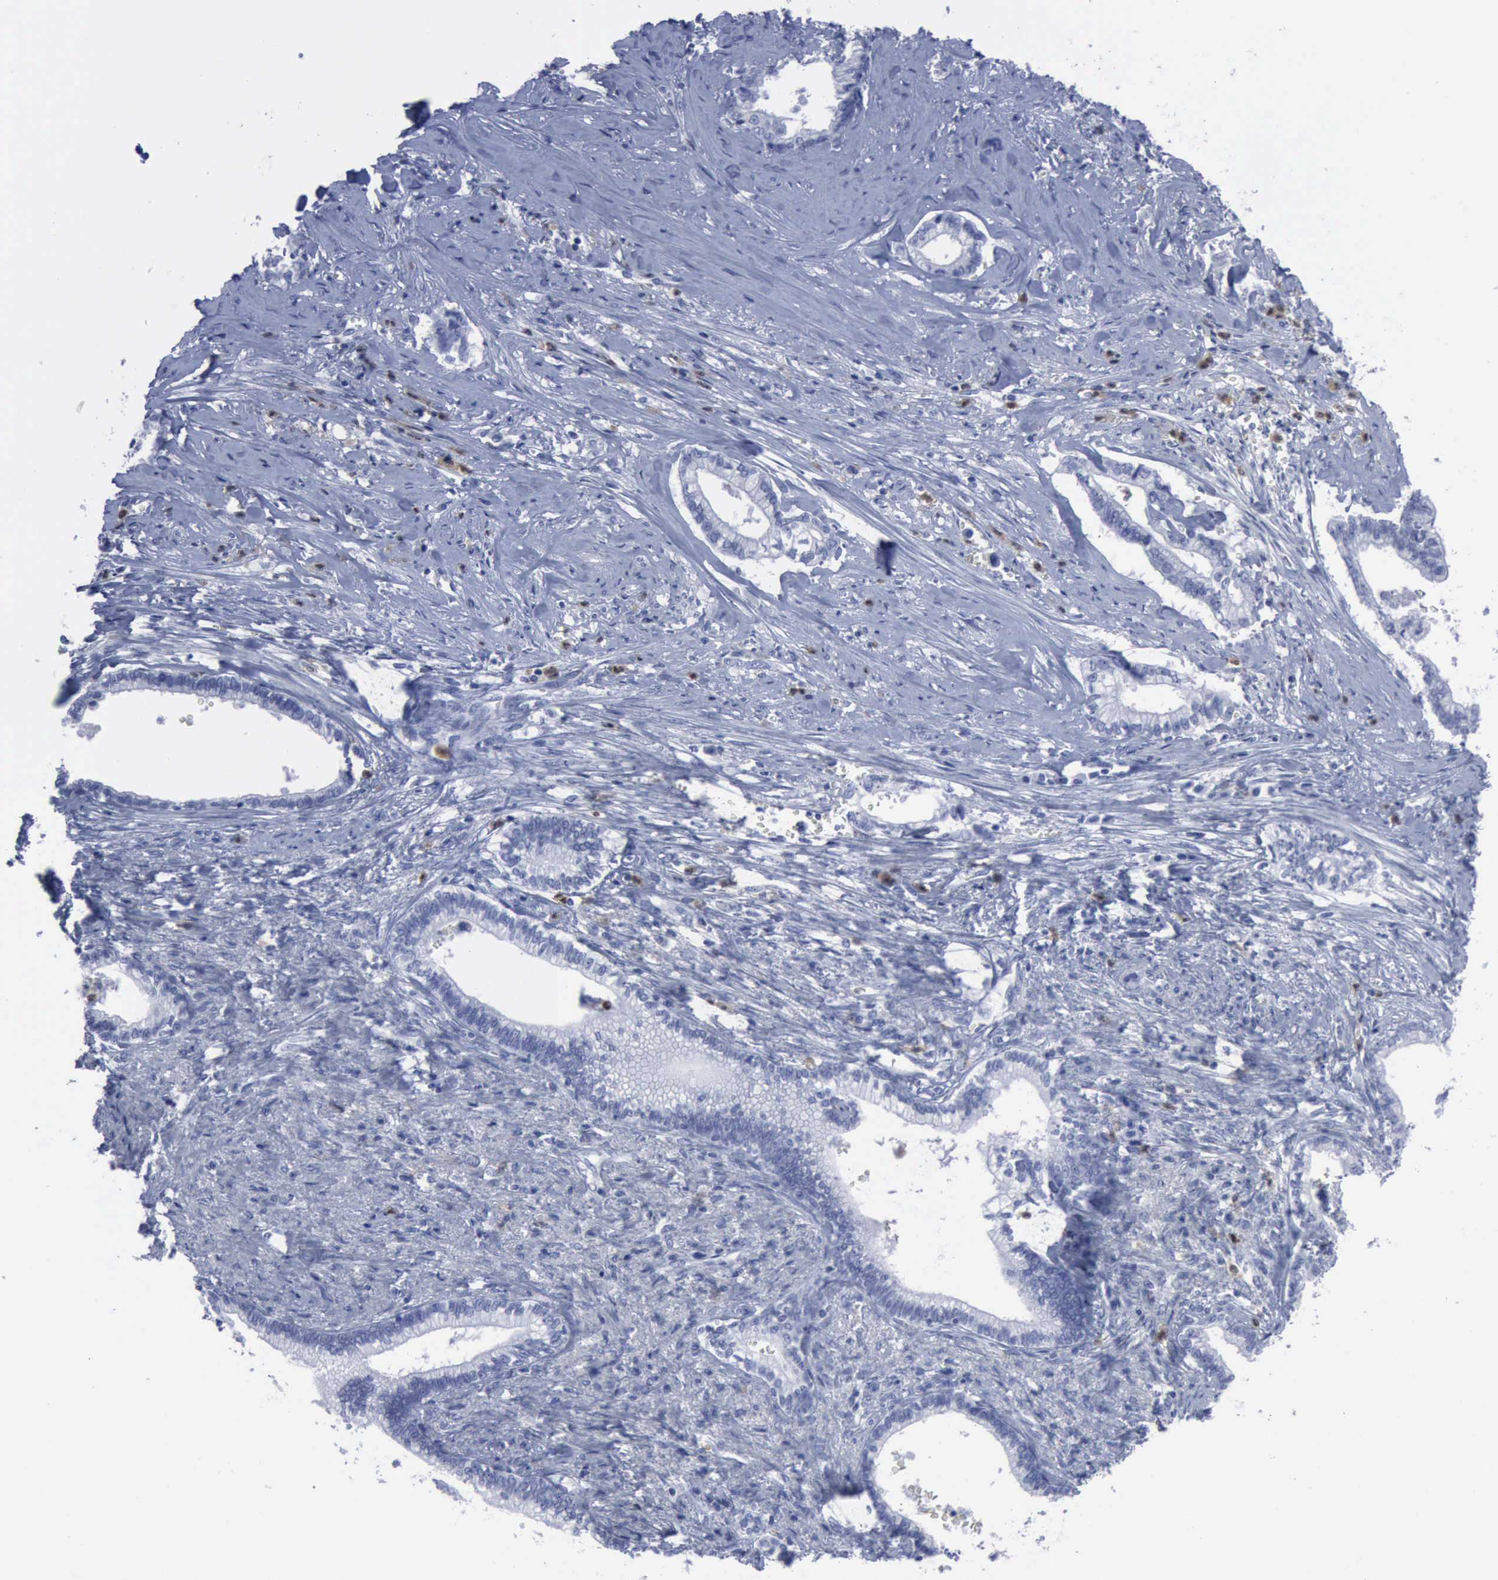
{"staining": {"intensity": "negative", "quantity": "none", "location": "none"}, "tissue": "liver cancer", "cell_type": "Tumor cells", "image_type": "cancer", "snomed": [{"axis": "morphology", "description": "Cholangiocarcinoma"}, {"axis": "topography", "description": "Liver"}], "caption": "IHC of cholangiocarcinoma (liver) demonstrates no positivity in tumor cells.", "gene": "CSTA", "patient": {"sex": "male", "age": 57}}